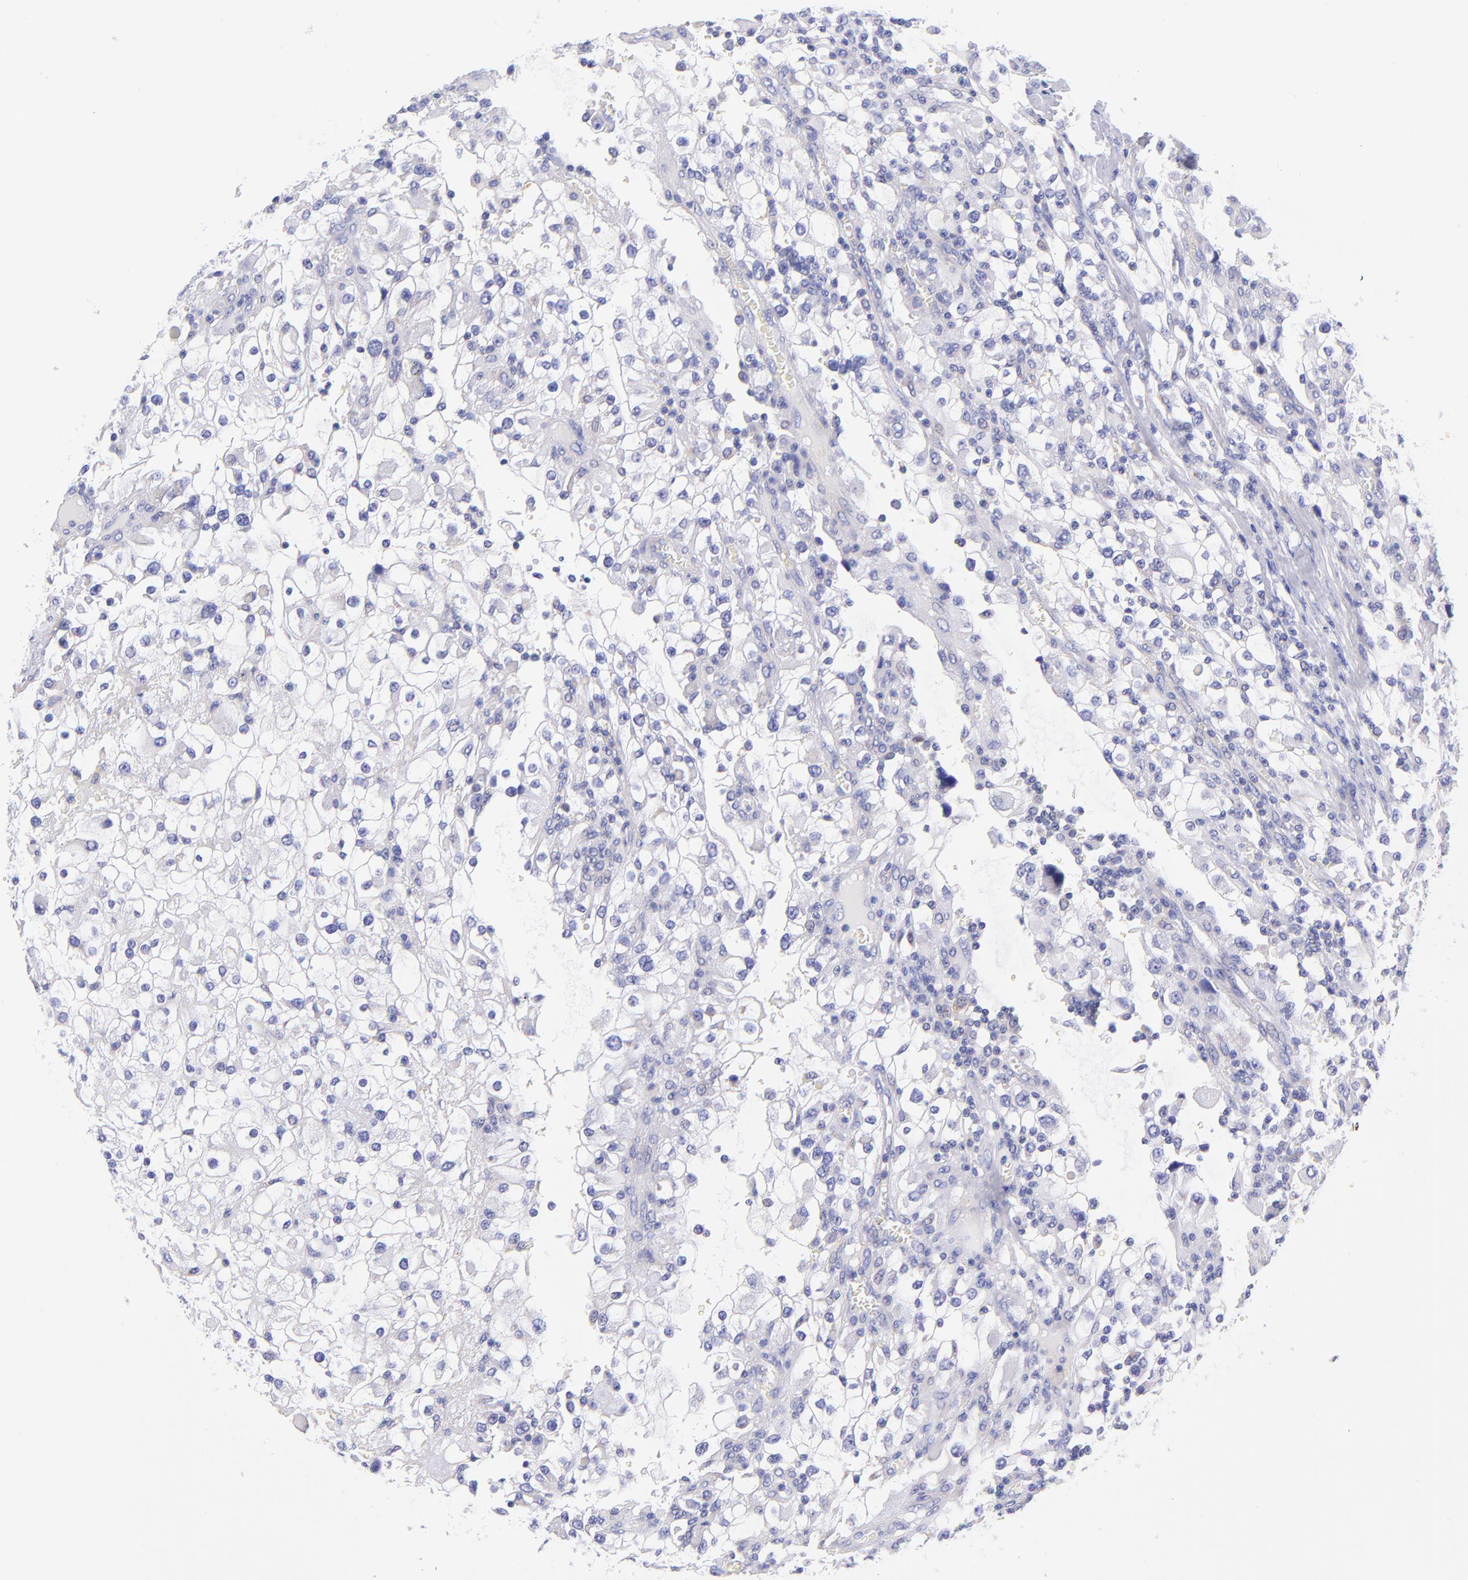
{"staining": {"intensity": "negative", "quantity": "none", "location": "none"}, "tissue": "renal cancer", "cell_type": "Tumor cells", "image_type": "cancer", "snomed": [{"axis": "morphology", "description": "Adenocarcinoma, NOS"}, {"axis": "topography", "description": "Kidney"}], "caption": "This is an IHC micrograph of human renal cancer (adenocarcinoma). There is no positivity in tumor cells.", "gene": "NDUFB7", "patient": {"sex": "female", "age": 52}}